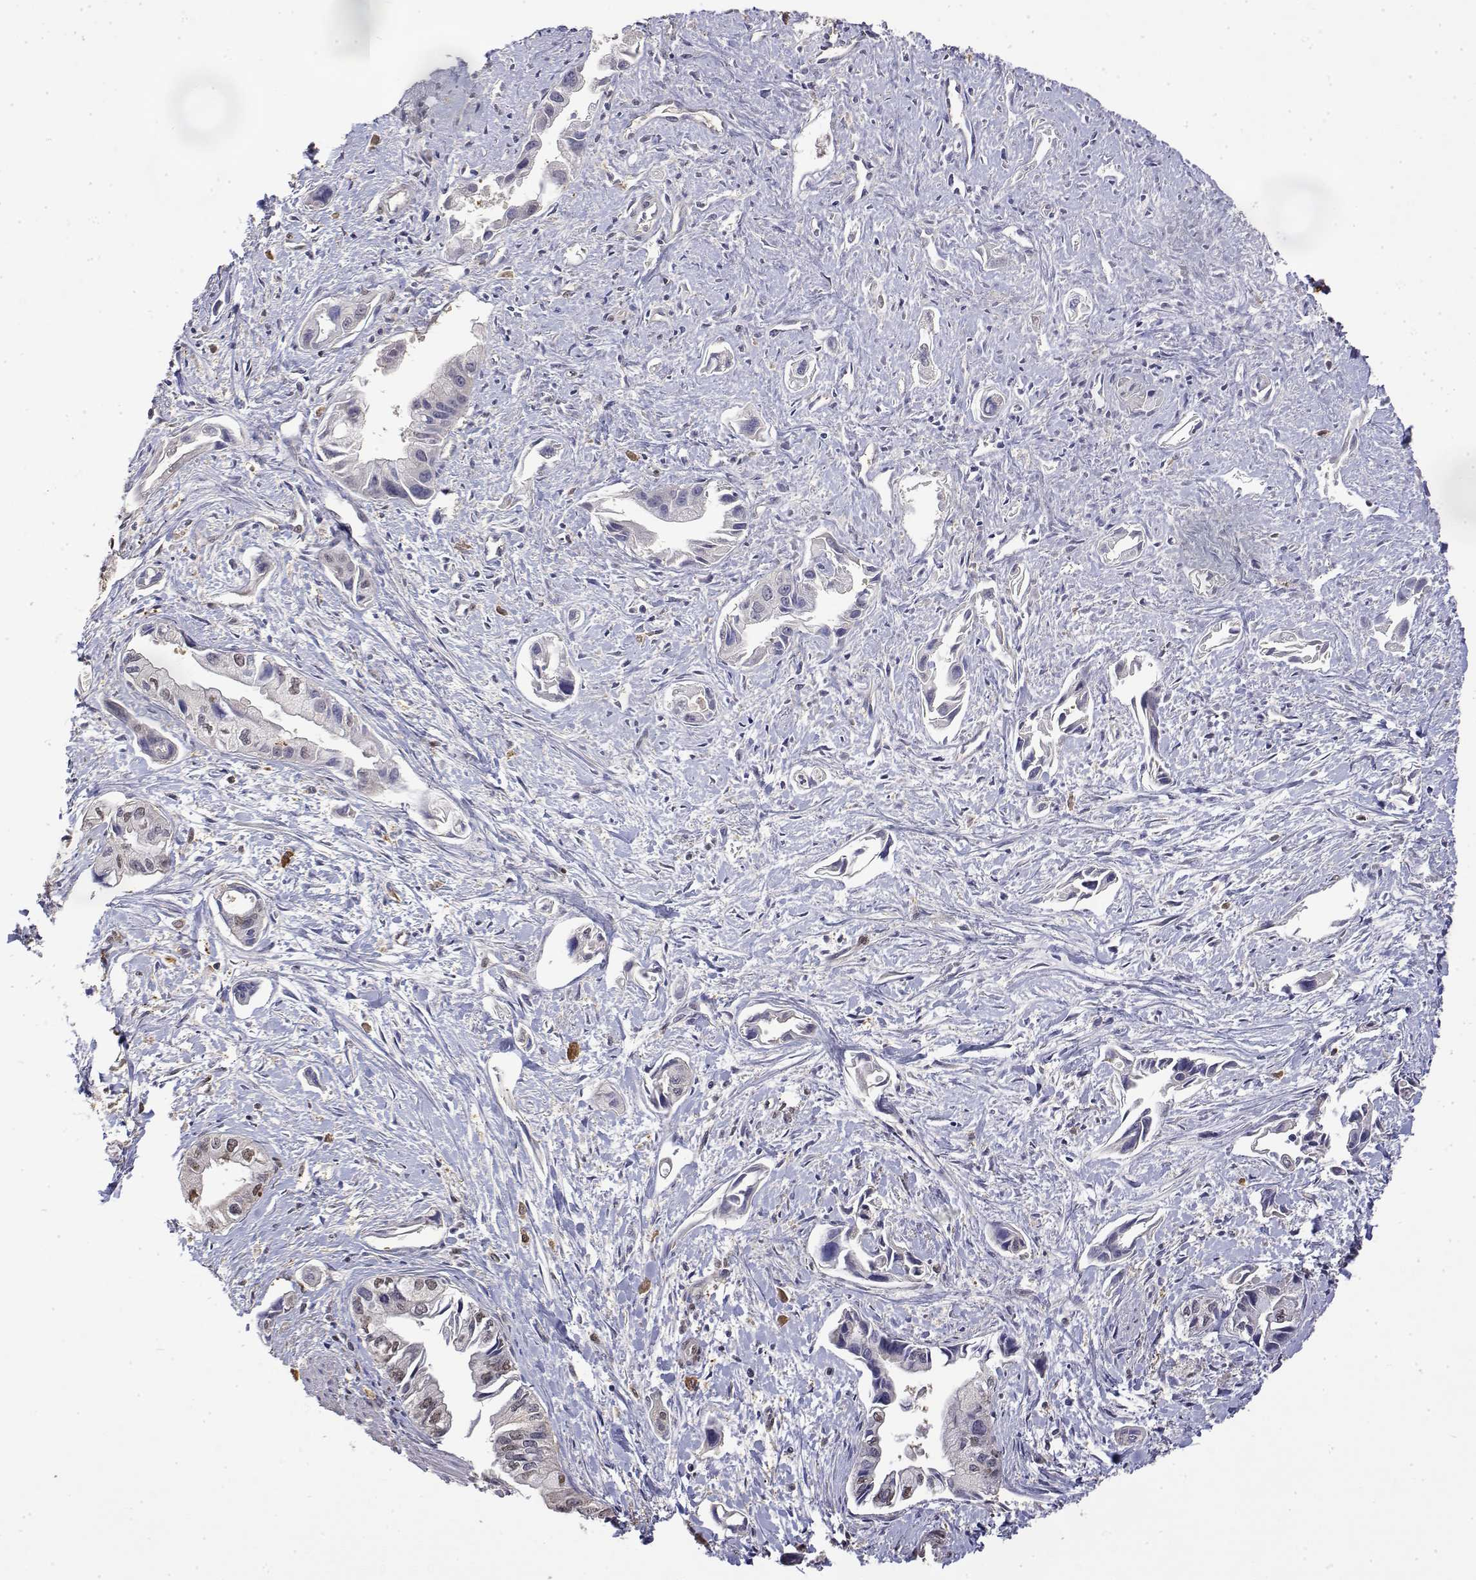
{"staining": {"intensity": "weak", "quantity": "<25%", "location": "nuclear"}, "tissue": "pancreatic cancer", "cell_type": "Tumor cells", "image_type": "cancer", "snomed": [{"axis": "morphology", "description": "Adenocarcinoma, NOS"}, {"axis": "topography", "description": "Pancreas"}], "caption": "Immunohistochemistry micrograph of neoplastic tissue: pancreatic cancer stained with DAB displays no significant protein expression in tumor cells. (Immunohistochemistry (ihc), brightfield microscopy, high magnification).", "gene": "TPI1", "patient": {"sex": "female", "age": 61}}